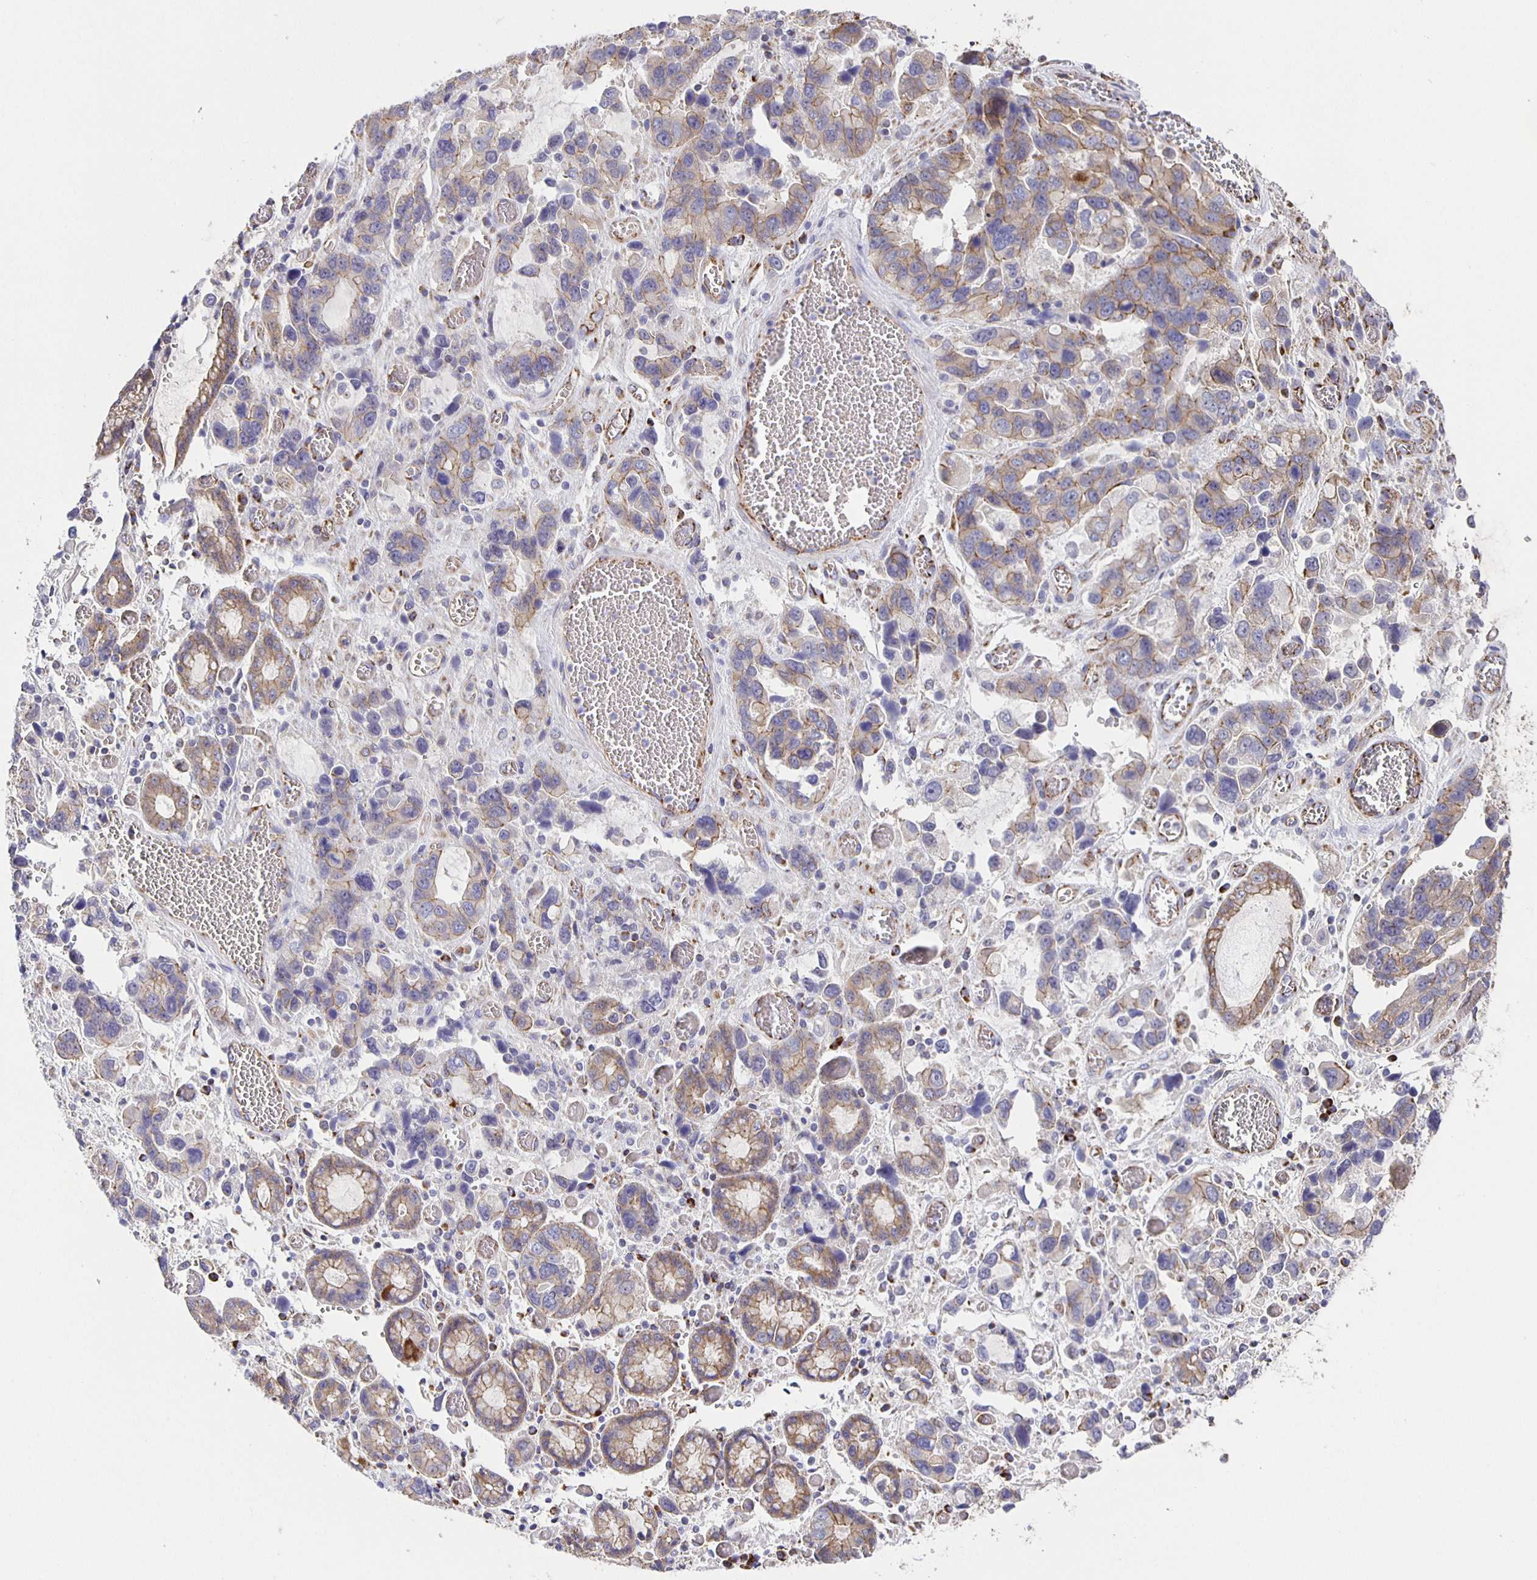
{"staining": {"intensity": "weak", "quantity": "<25%", "location": "cytoplasmic/membranous"}, "tissue": "stomach cancer", "cell_type": "Tumor cells", "image_type": "cancer", "snomed": [{"axis": "morphology", "description": "Adenocarcinoma, NOS"}, {"axis": "topography", "description": "Stomach, upper"}], "caption": "Tumor cells show no significant protein expression in stomach cancer (adenocarcinoma). The staining is performed using DAB brown chromogen with nuclei counter-stained in using hematoxylin.", "gene": "JMJD4", "patient": {"sex": "female", "age": 81}}